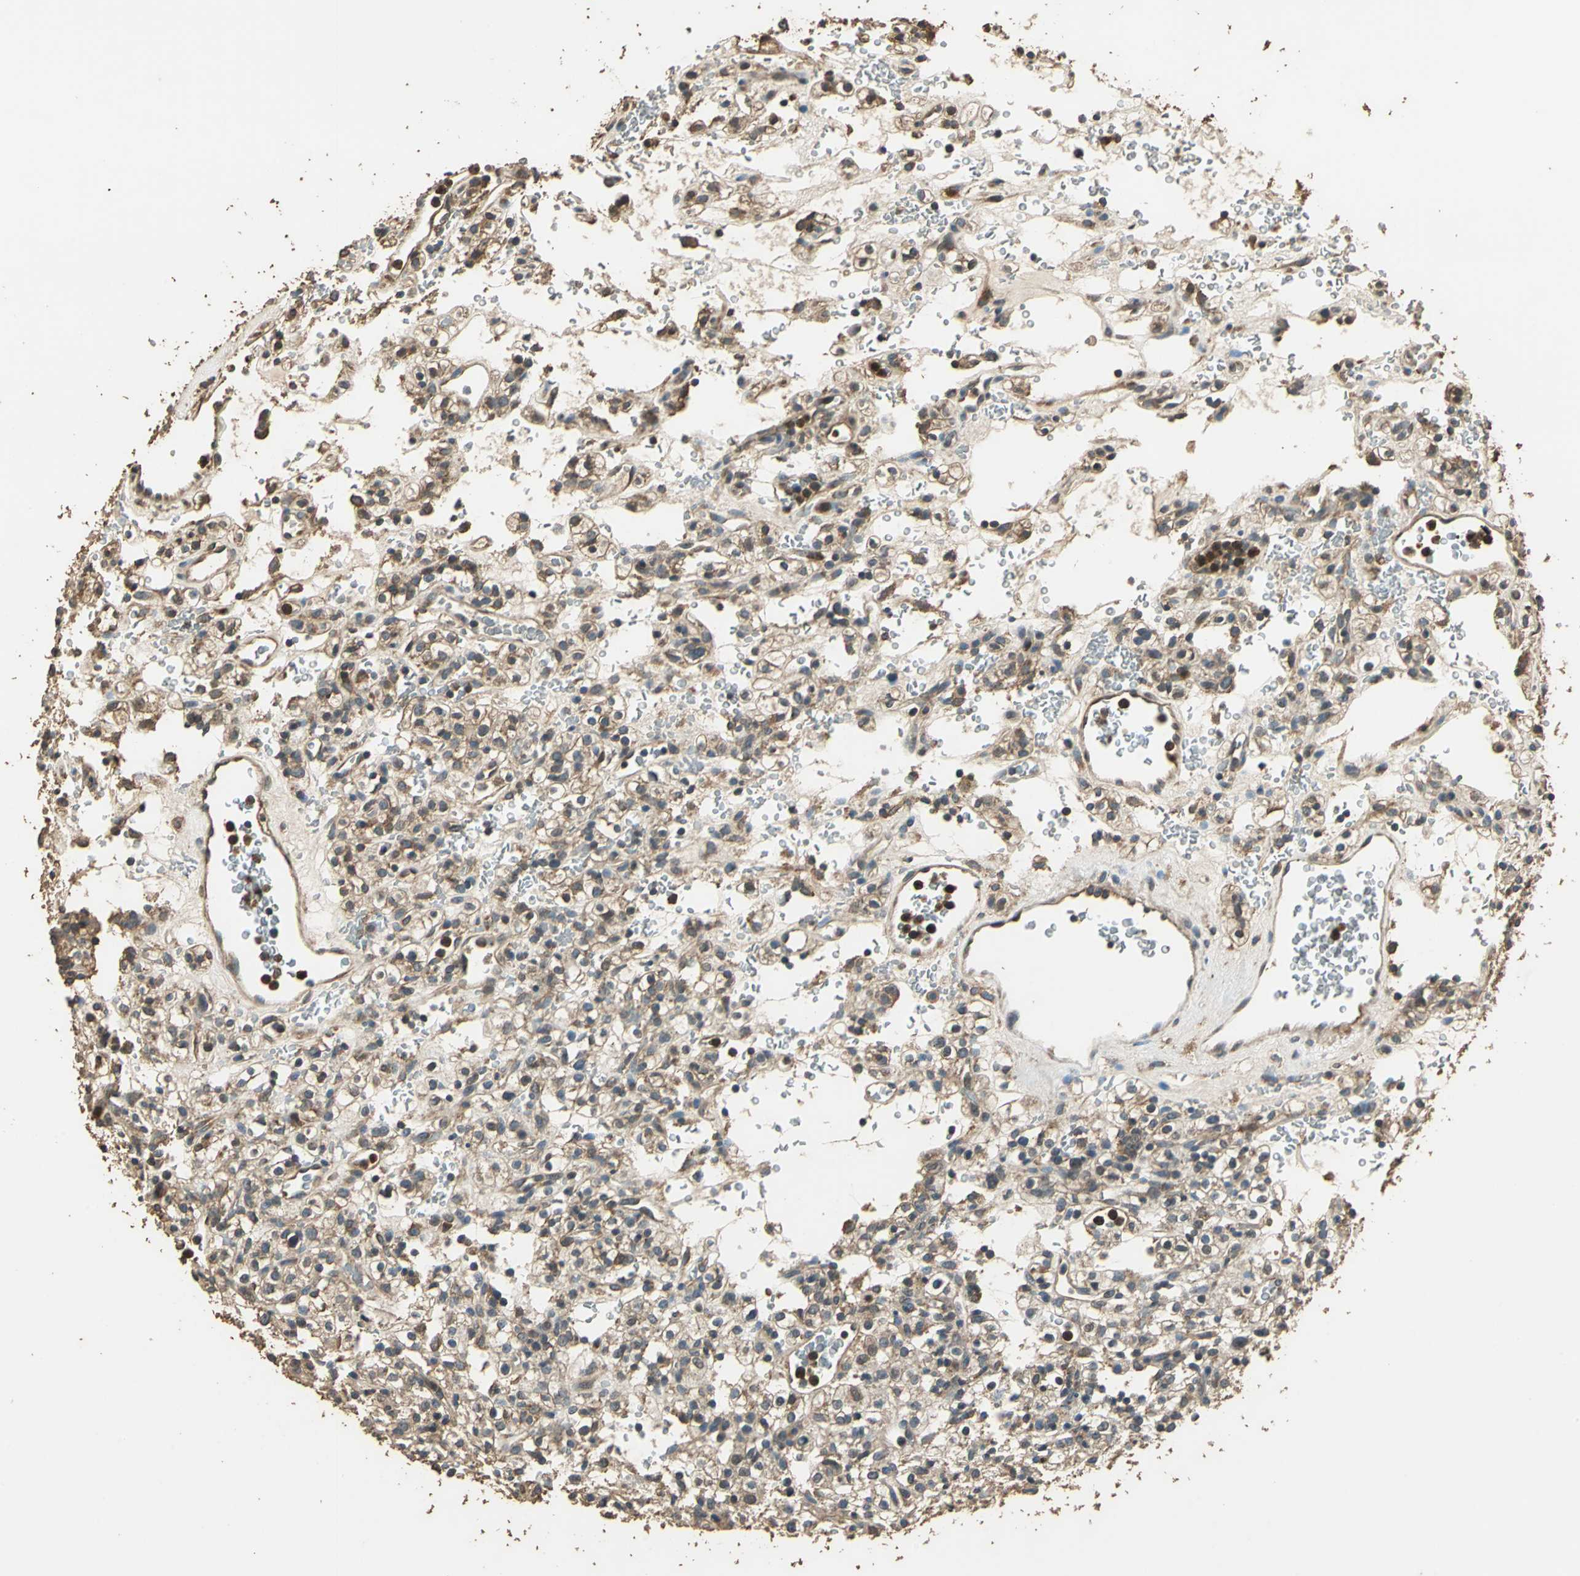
{"staining": {"intensity": "moderate", "quantity": ">75%", "location": "cytoplasmic/membranous"}, "tissue": "renal cancer", "cell_type": "Tumor cells", "image_type": "cancer", "snomed": [{"axis": "morphology", "description": "Normal tissue, NOS"}, {"axis": "morphology", "description": "Adenocarcinoma, NOS"}, {"axis": "topography", "description": "Kidney"}], "caption": "The histopathology image displays immunohistochemical staining of renal adenocarcinoma. There is moderate cytoplasmic/membranous positivity is present in about >75% of tumor cells. (DAB IHC, brown staining for protein, blue staining for nuclei).", "gene": "TMPRSS4", "patient": {"sex": "female", "age": 72}}